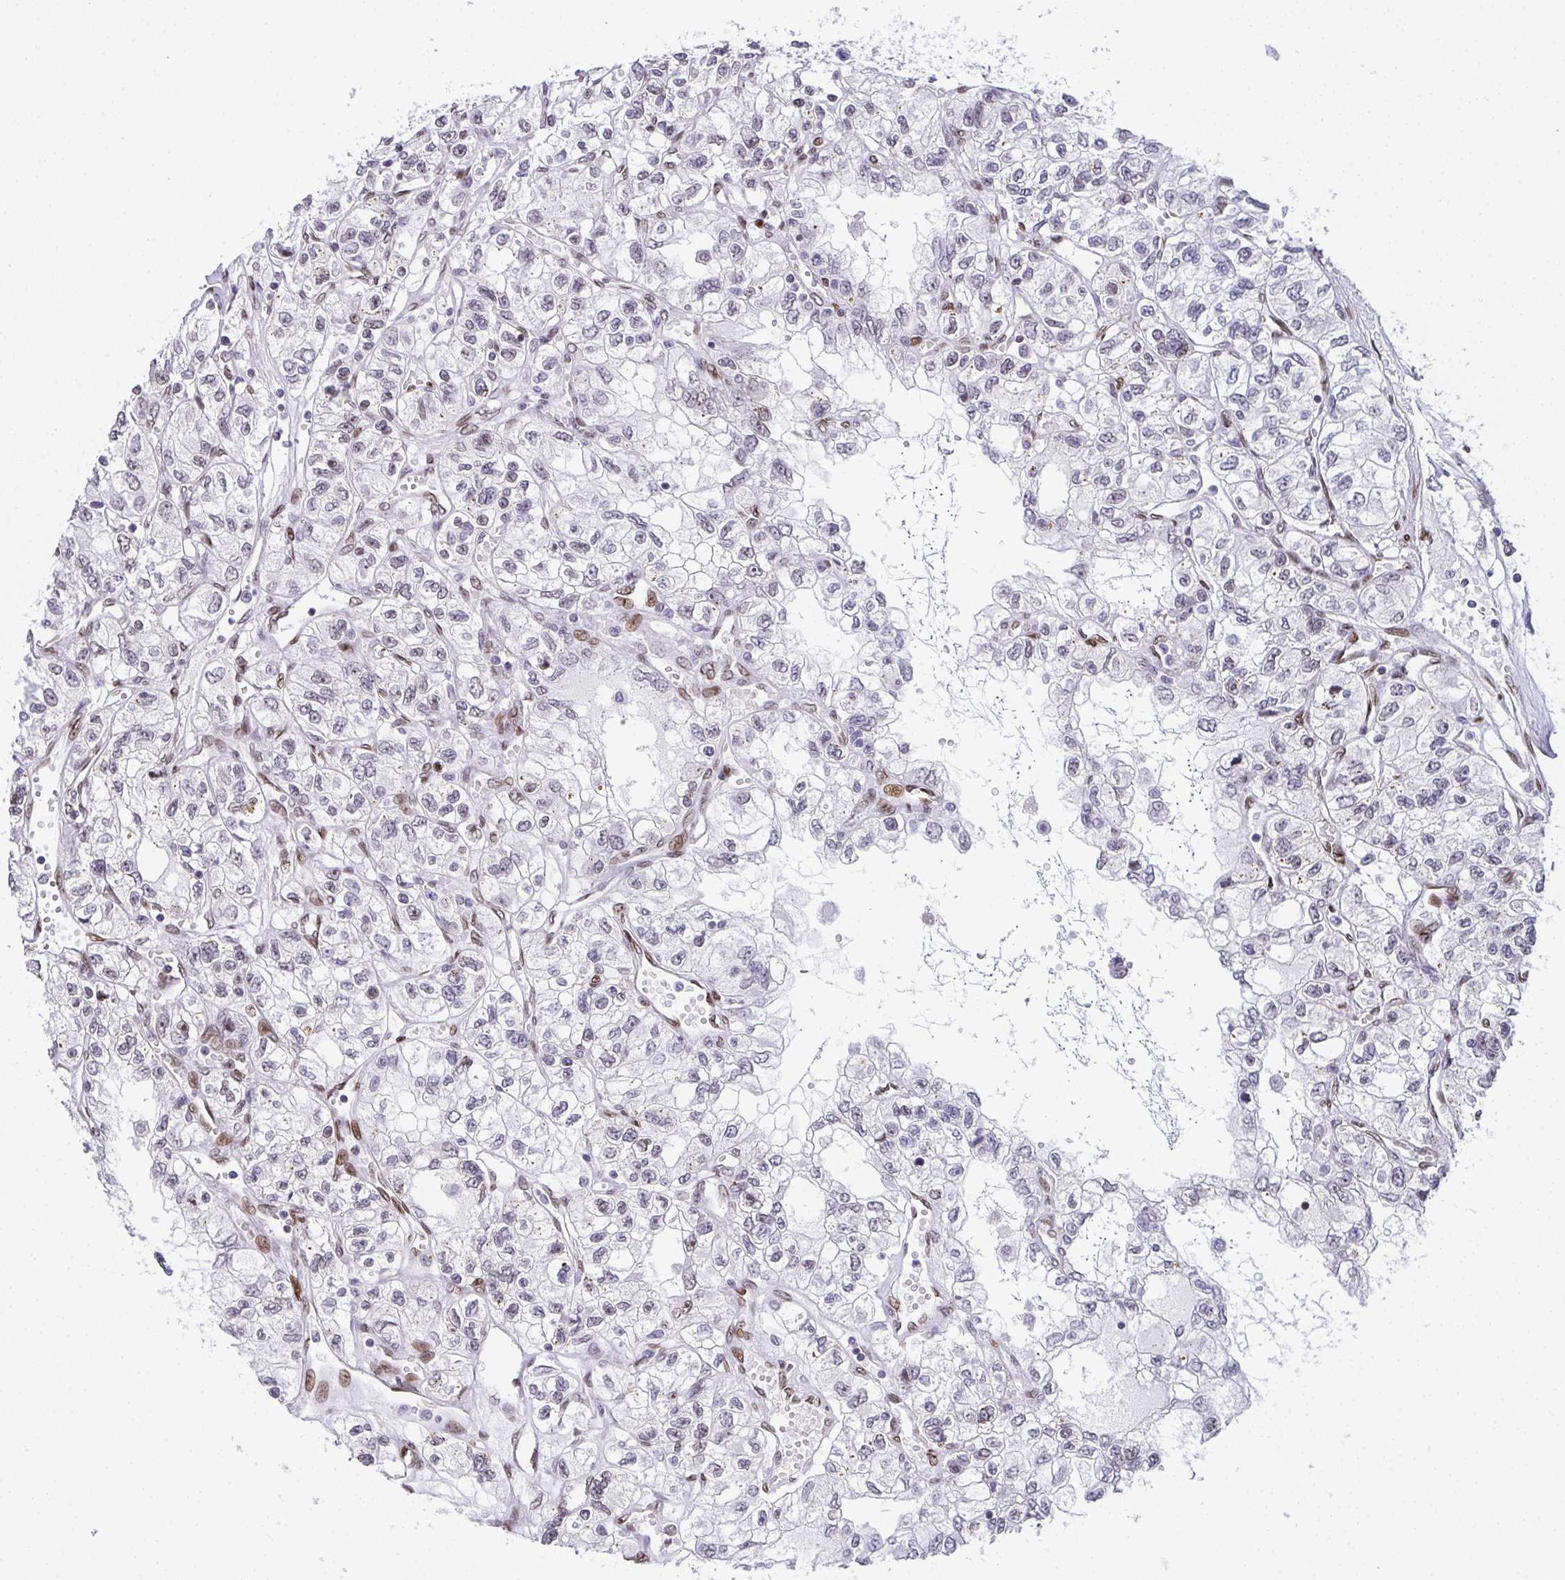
{"staining": {"intensity": "weak", "quantity": "<25%", "location": "nuclear"}, "tissue": "renal cancer", "cell_type": "Tumor cells", "image_type": "cancer", "snomed": [{"axis": "morphology", "description": "Adenocarcinoma, NOS"}, {"axis": "topography", "description": "Kidney"}], "caption": "This micrograph is of renal cancer stained with immunohistochemistry (IHC) to label a protein in brown with the nuclei are counter-stained blue. There is no positivity in tumor cells.", "gene": "RB1", "patient": {"sex": "female", "age": 59}}